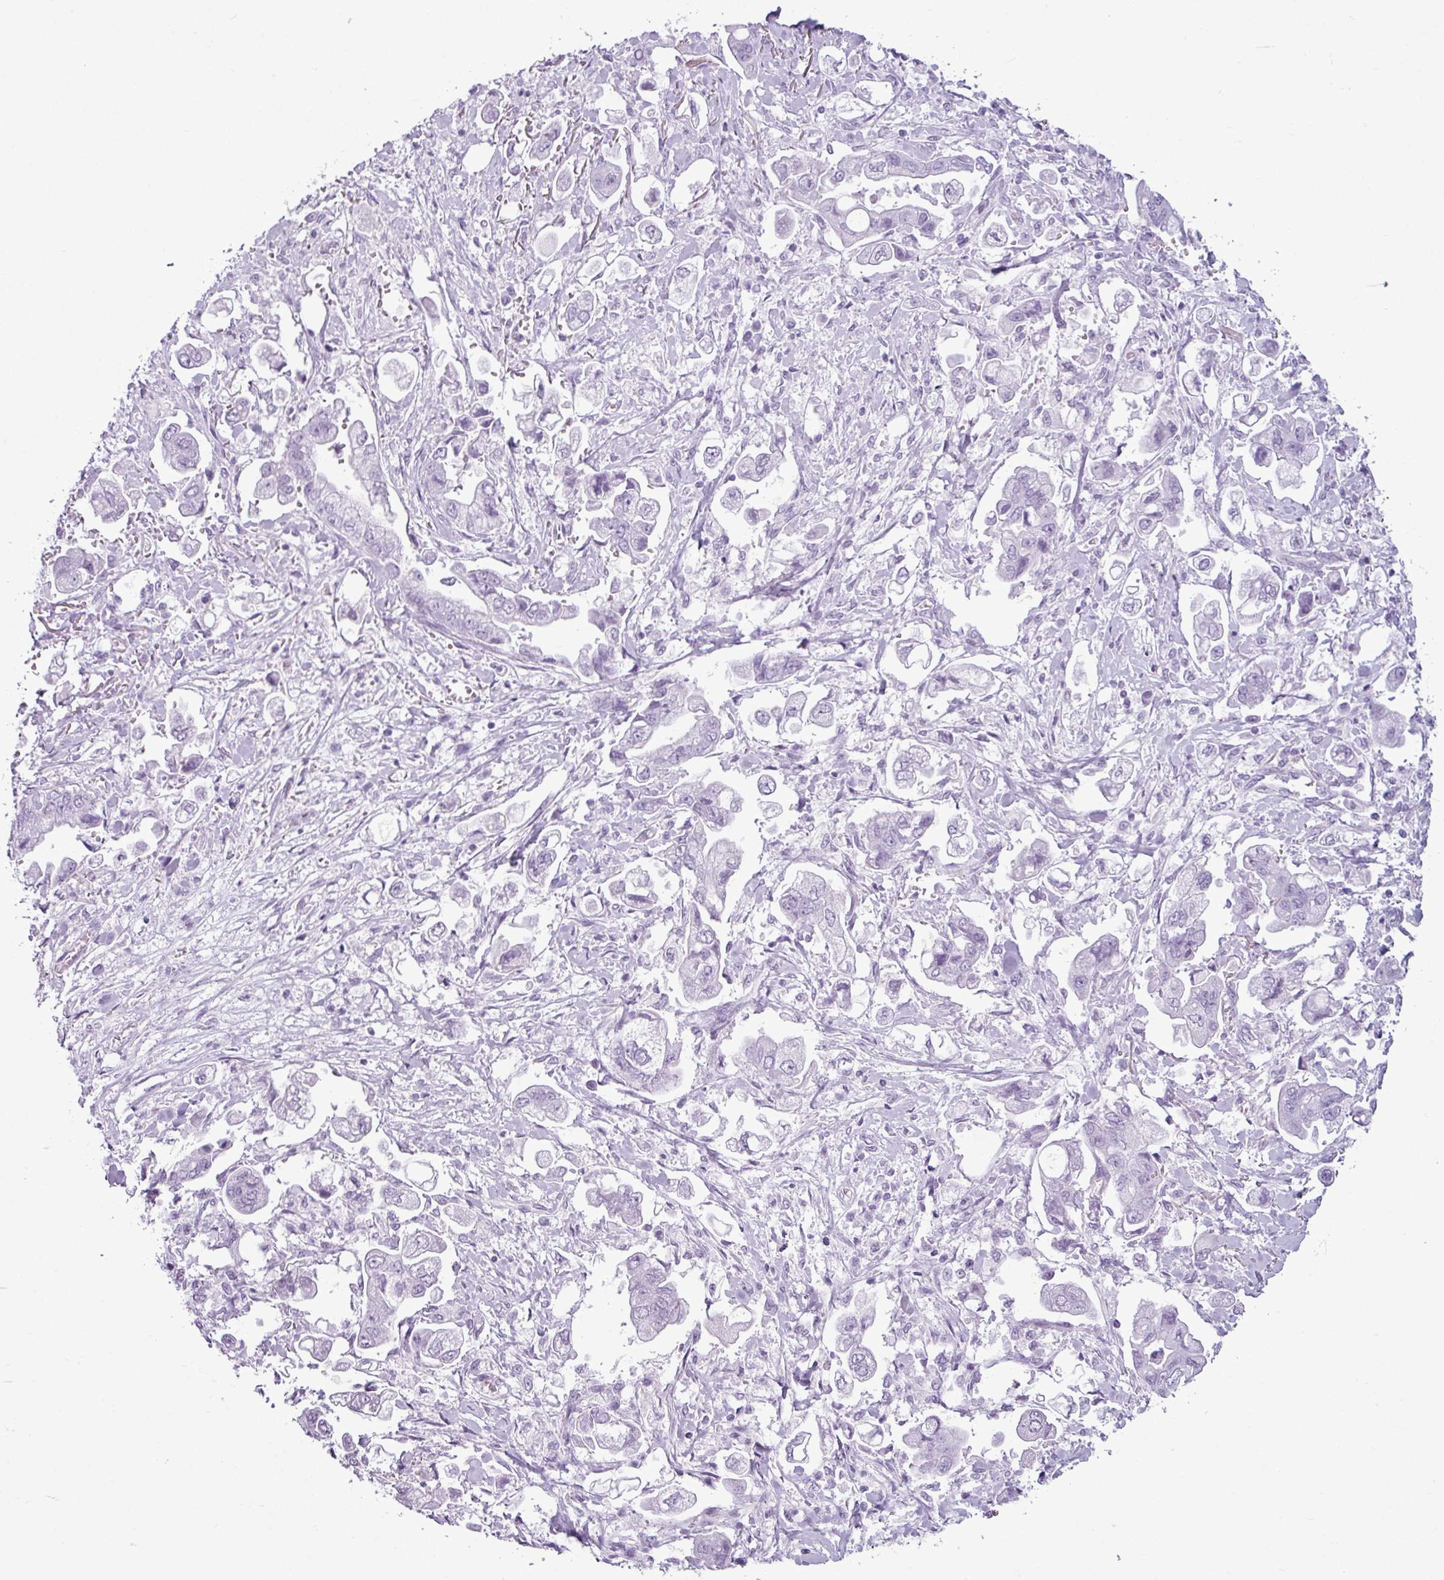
{"staining": {"intensity": "negative", "quantity": "none", "location": "none"}, "tissue": "stomach cancer", "cell_type": "Tumor cells", "image_type": "cancer", "snomed": [{"axis": "morphology", "description": "Adenocarcinoma, NOS"}, {"axis": "topography", "description": "Stomach"}], "caption": "DAB immunohistochemical staining of adenocarcinoma (stomach) reveals no significant staining in tumor cells.", "gene": "AMY1B", "patient": {"sex": "male", "age": 62}}